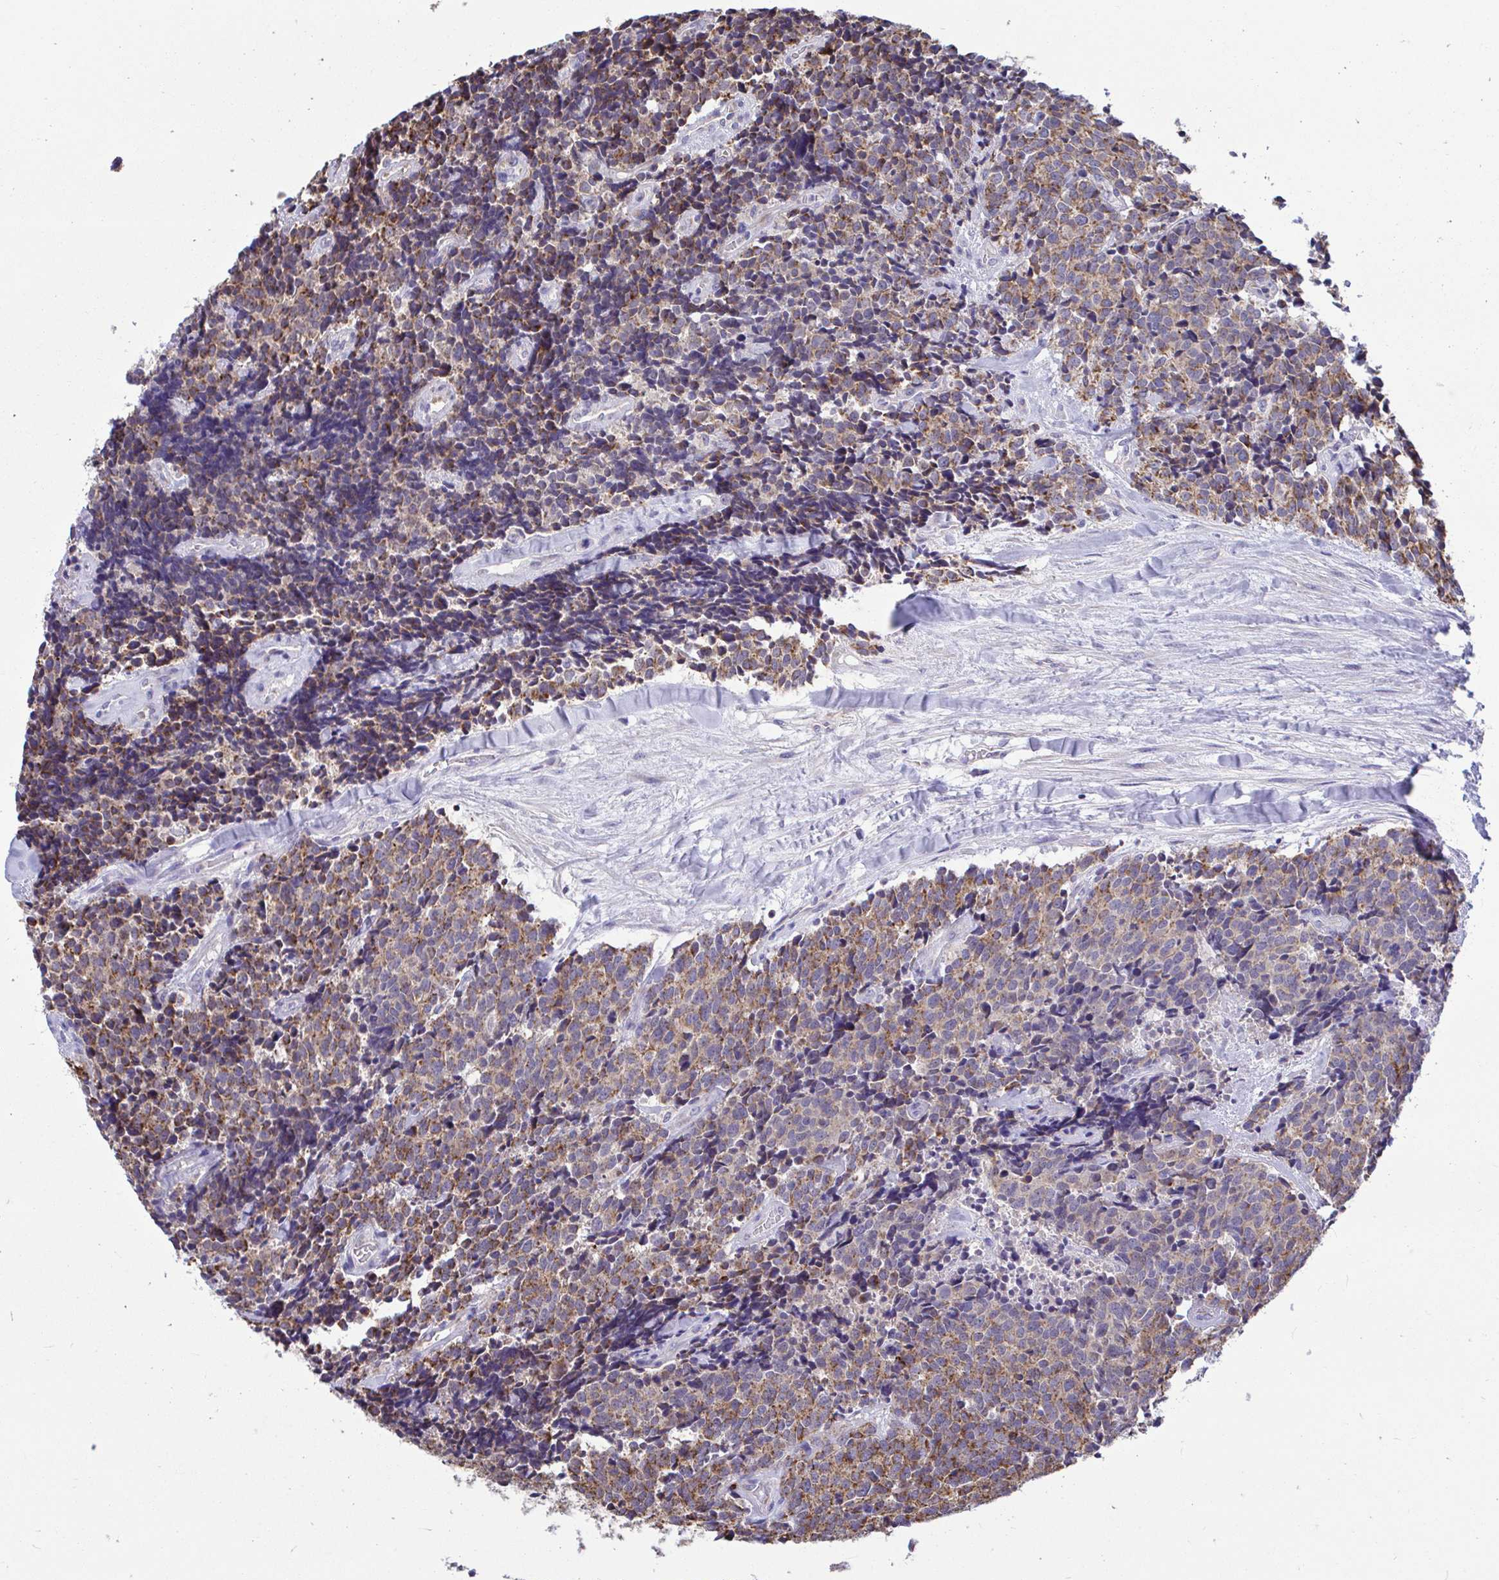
{"staining": {"intensity": "moderate", "quantity": ">75%", "location": "cytoplasmic/membranous"}, "tissue": "carcinoid", "cell_type": "Tumor cells", "image_type": "cancer", "snomed": [{"axis": "morphology", "description": "Carcinoid, malignant, NOS"}, {"axis": "topography", "description": "Skin"}], "caption": "Carcinoid stained for a protein displays moderate cytoplasmic/membranous positivity in tumor cells.", "gene": "SARS2", "patient": {"sex": "female", "age": 79}}